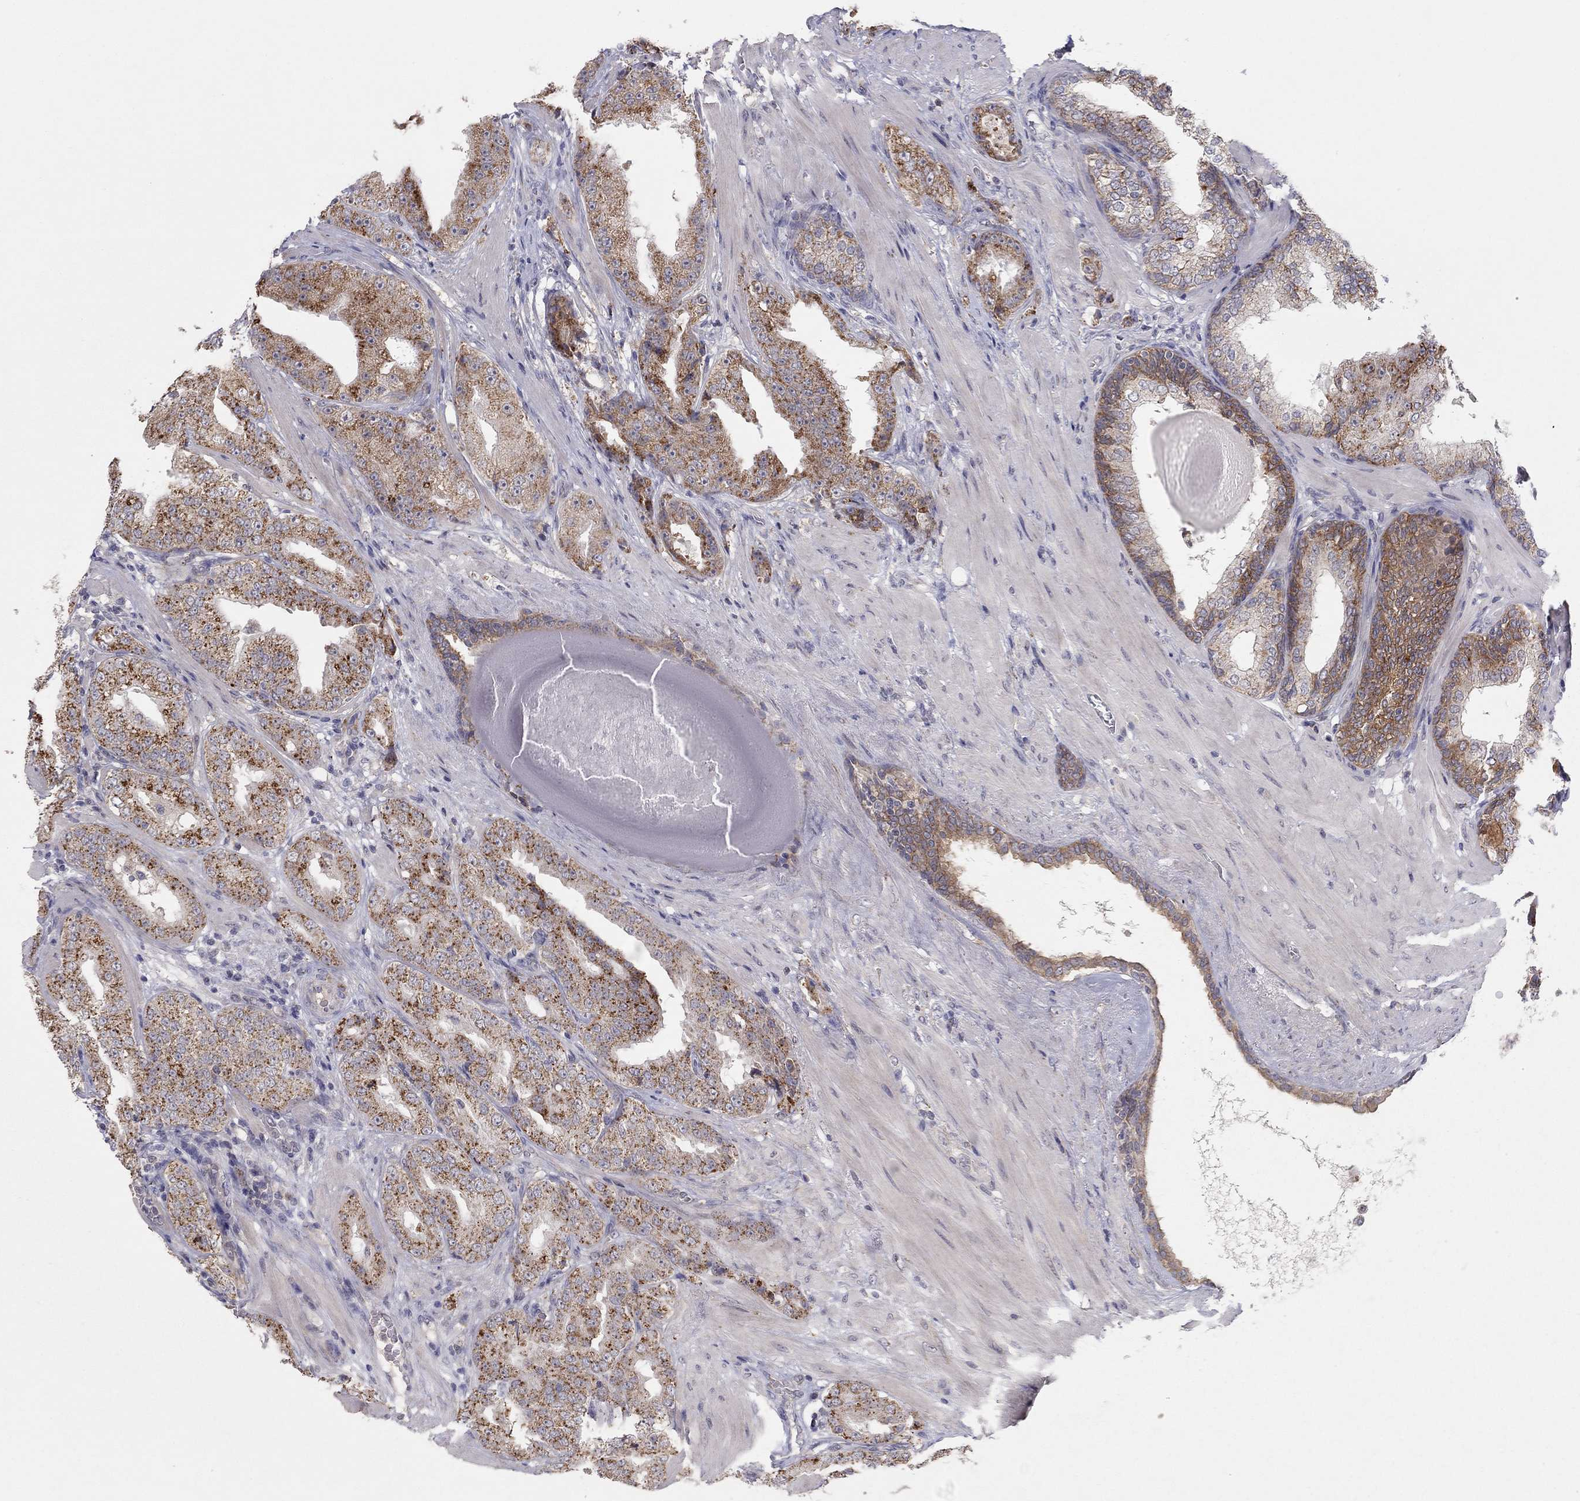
{"staining": {"intensity": "strong", "quantity": ">75%", "location": "cytoplasmic/membranous"}, "tissue": "prostate cancer", "cell_type": "Tumor cells", "image_type": "cancer", "snomed": [{"axis": "morphology", "description": "Adenocarcinoma, Low grade"}, {"axis": "topography", "description": "Prostate"}], "caption": "Immunohistochemistry (IHC) (DAB (3,3'-diaminobenzidine)) staining of human prostate cancer demonstrates strong cytoplasmic/membranous protein expression in approximately >75% of tumor cells.", "gene": "CRACDL", "patient": {"sex": "male", "age": 62}}